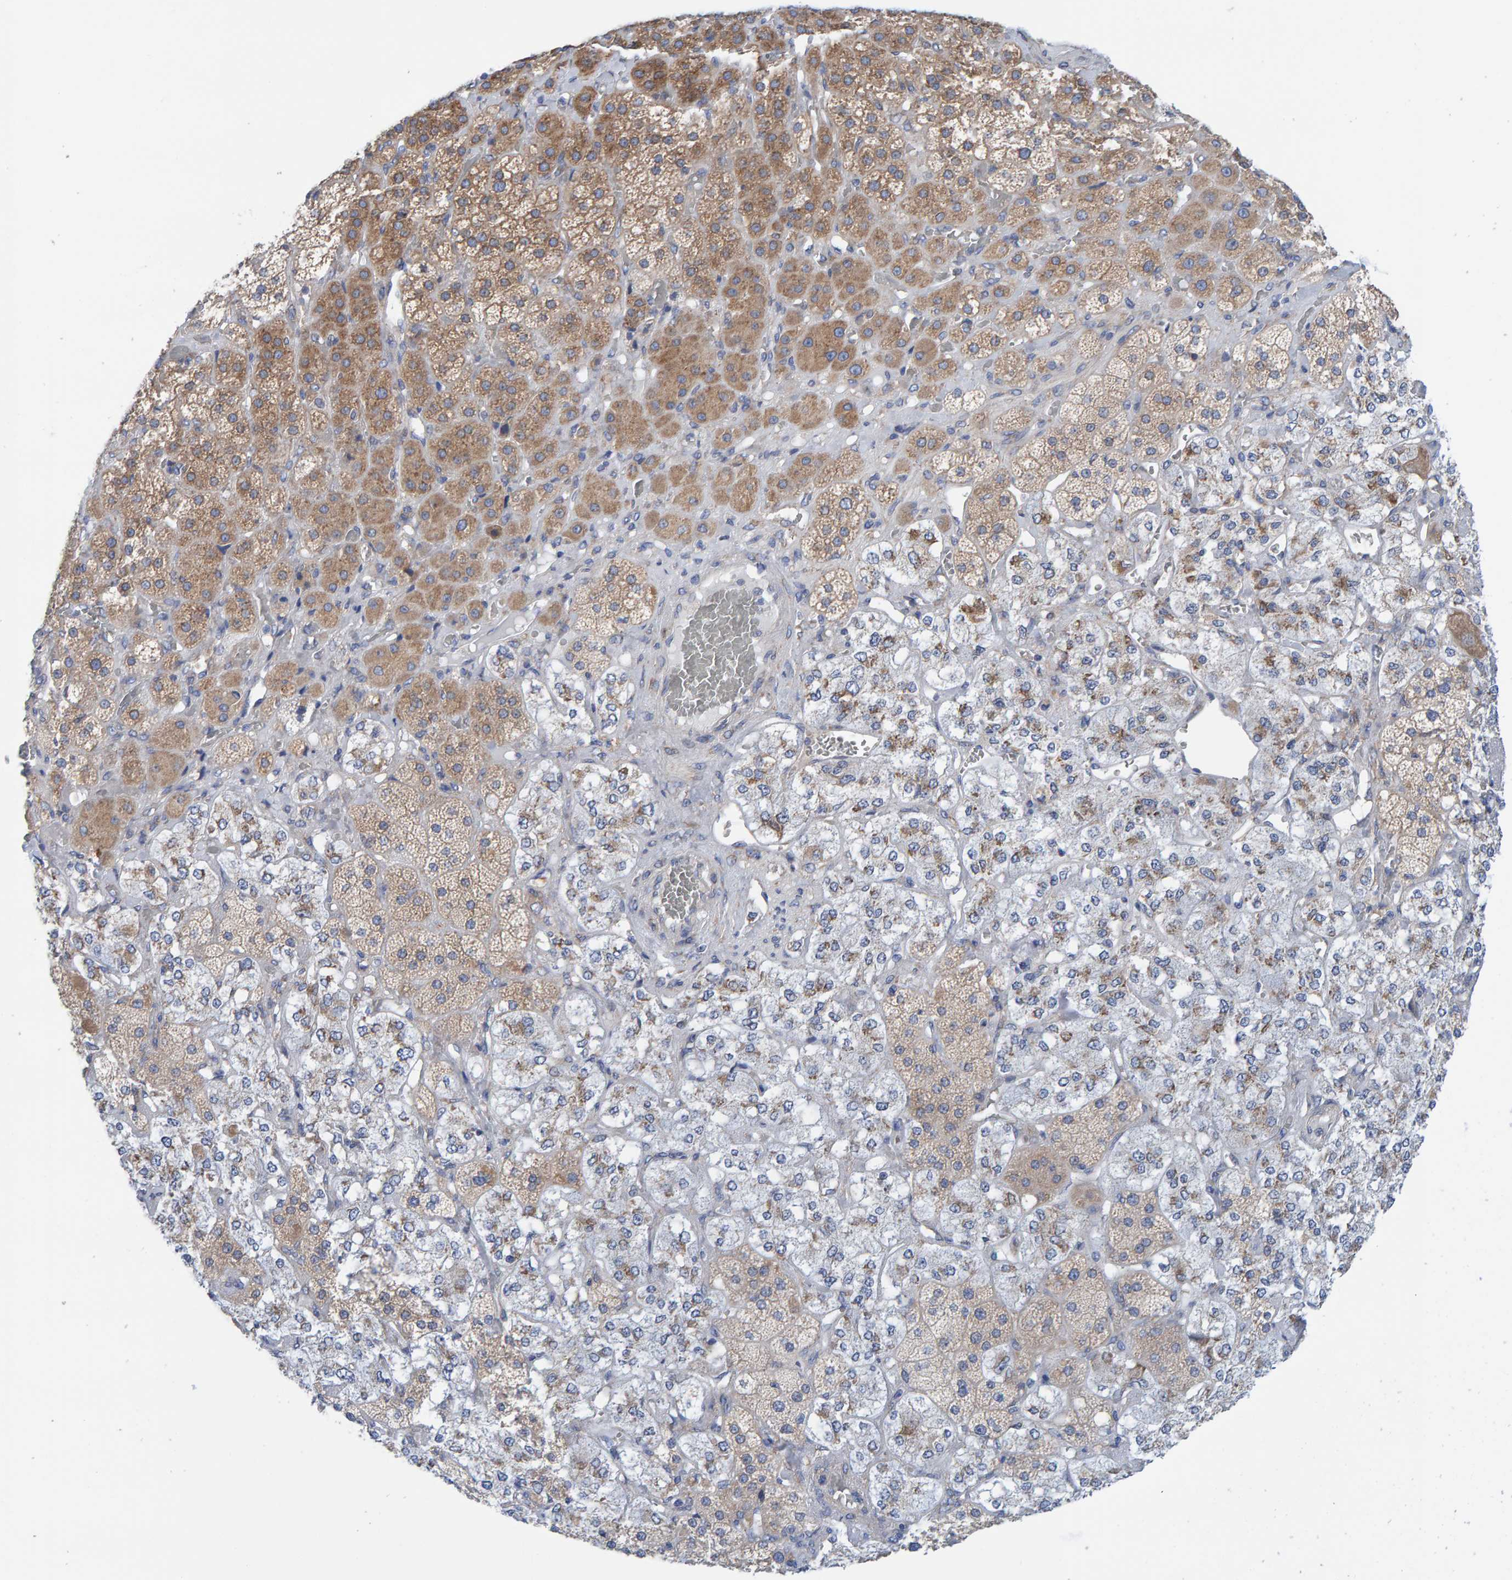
{"staining": {"intensity": "moderate", "quantity": "25%-75%", "location": "cytoplasmic/membranous"}, "tissue": "adrenal gland", "cell_type": "Glandular cells", "image_type": "normal", "snomed": [{"axis": "morphology", "description": "Normal tissue, NOS"}, {"axis": "topography", "description": "Adrenal gland"}], "caption": "A brown stain highlights moderate cytoplasmic/membranous expression of a protein in glandular cells of normal human adrenal gland. (brown staining indicates protein expression, while blue staining denotes nuclei).", "gene": "CDK5RAP3", "patient": {"sex": "male", "age": 57}}